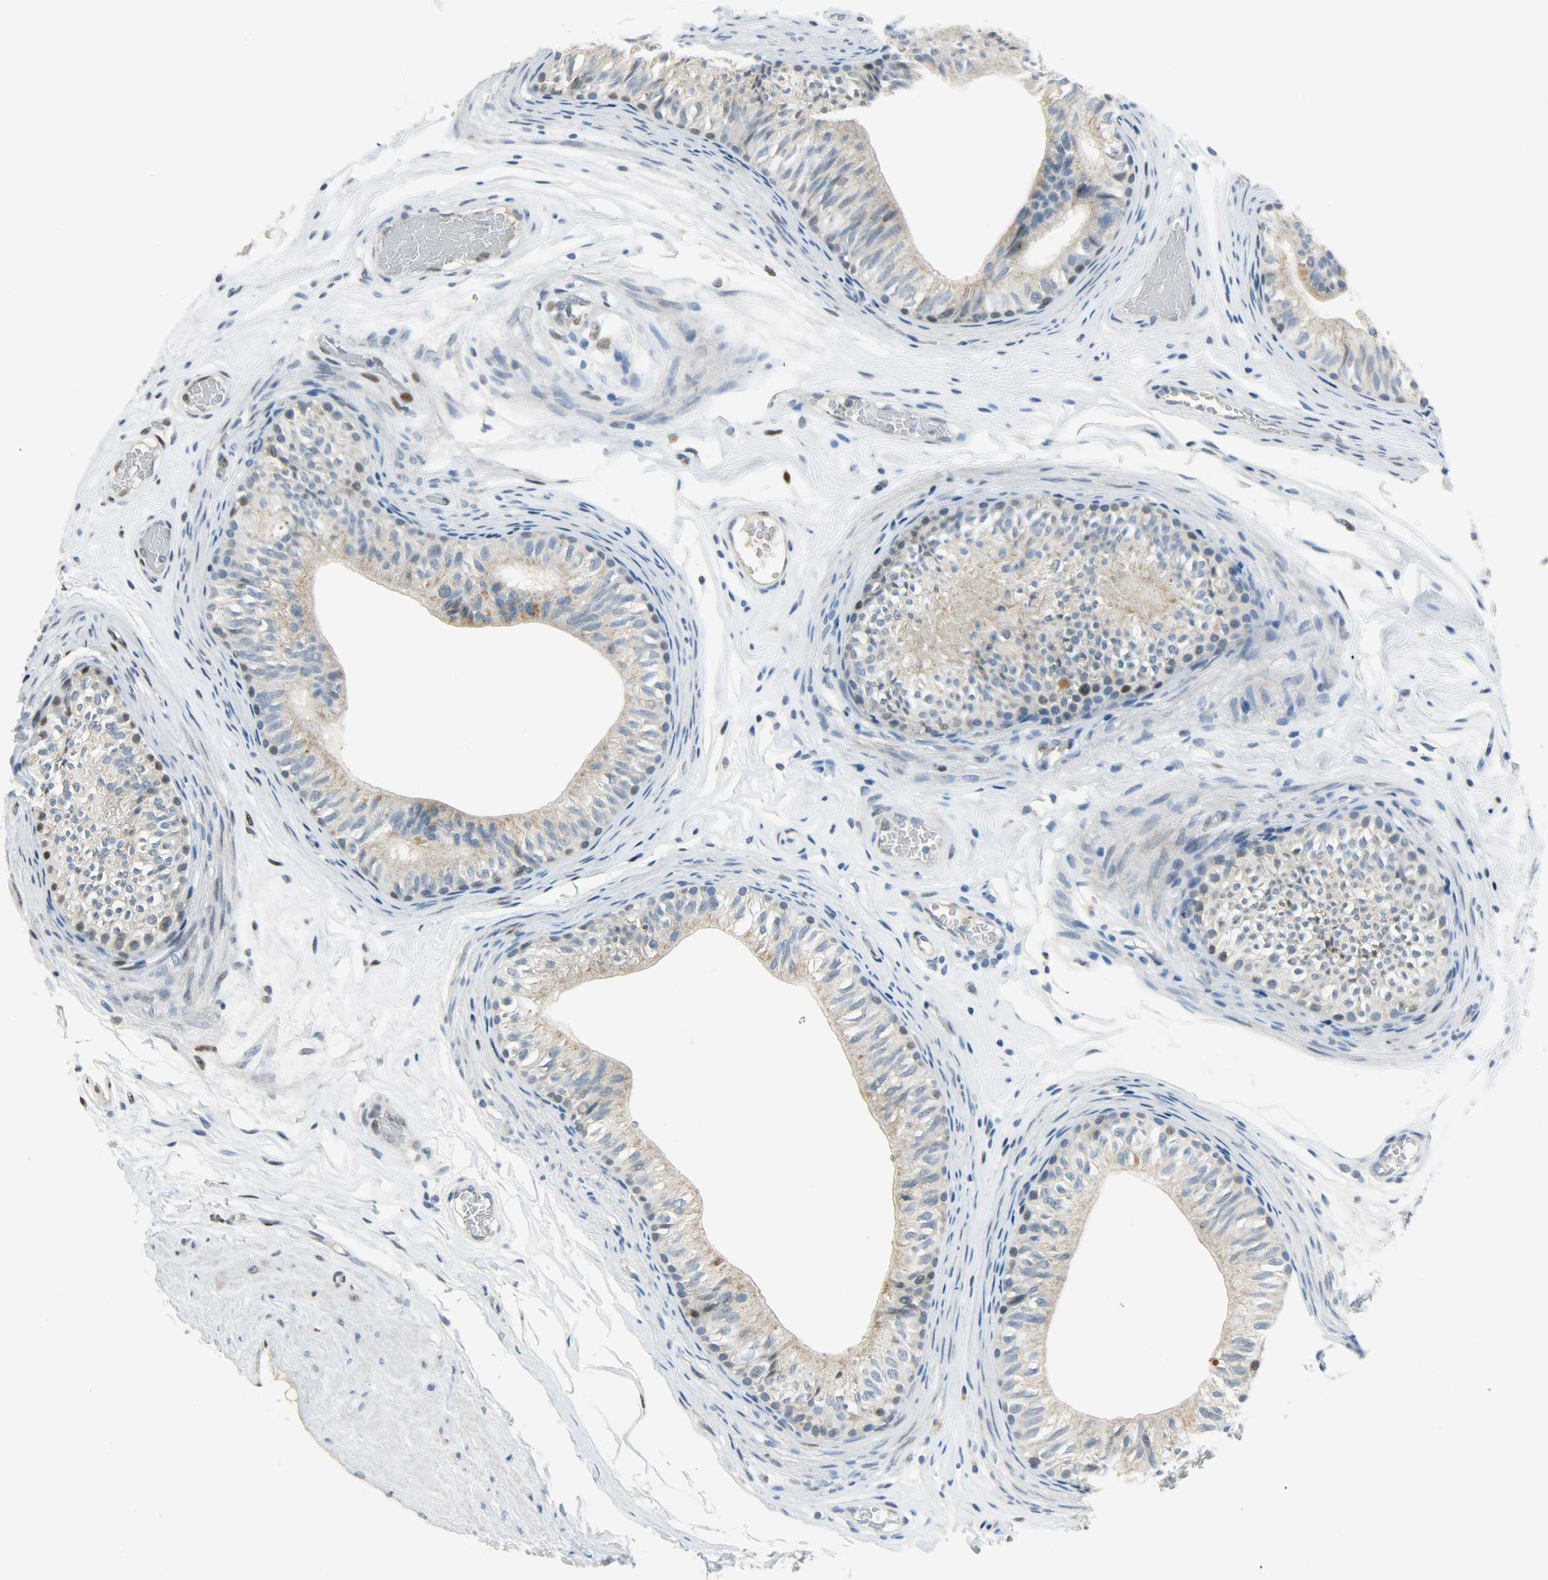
{"staining": {"intensity": "weak", "quantity": "<25%", "location": "nuclear"}, "tissue": "epididymis", "cell_type": "Glandular cells", "image_type": "normal", "snomed": [{"axis": "morphology", "description": "Normal tissue, NOS"}, {"axis": "topography", "description": "Testis"}, {"axis": "topography", "description": "Epididymis"}], "caption": "Protein analysis of benign epididymis exhibits no significant expression in glandular cells.", "gene": "JUNB", "patient": {"sex": "male", "age": 36}}